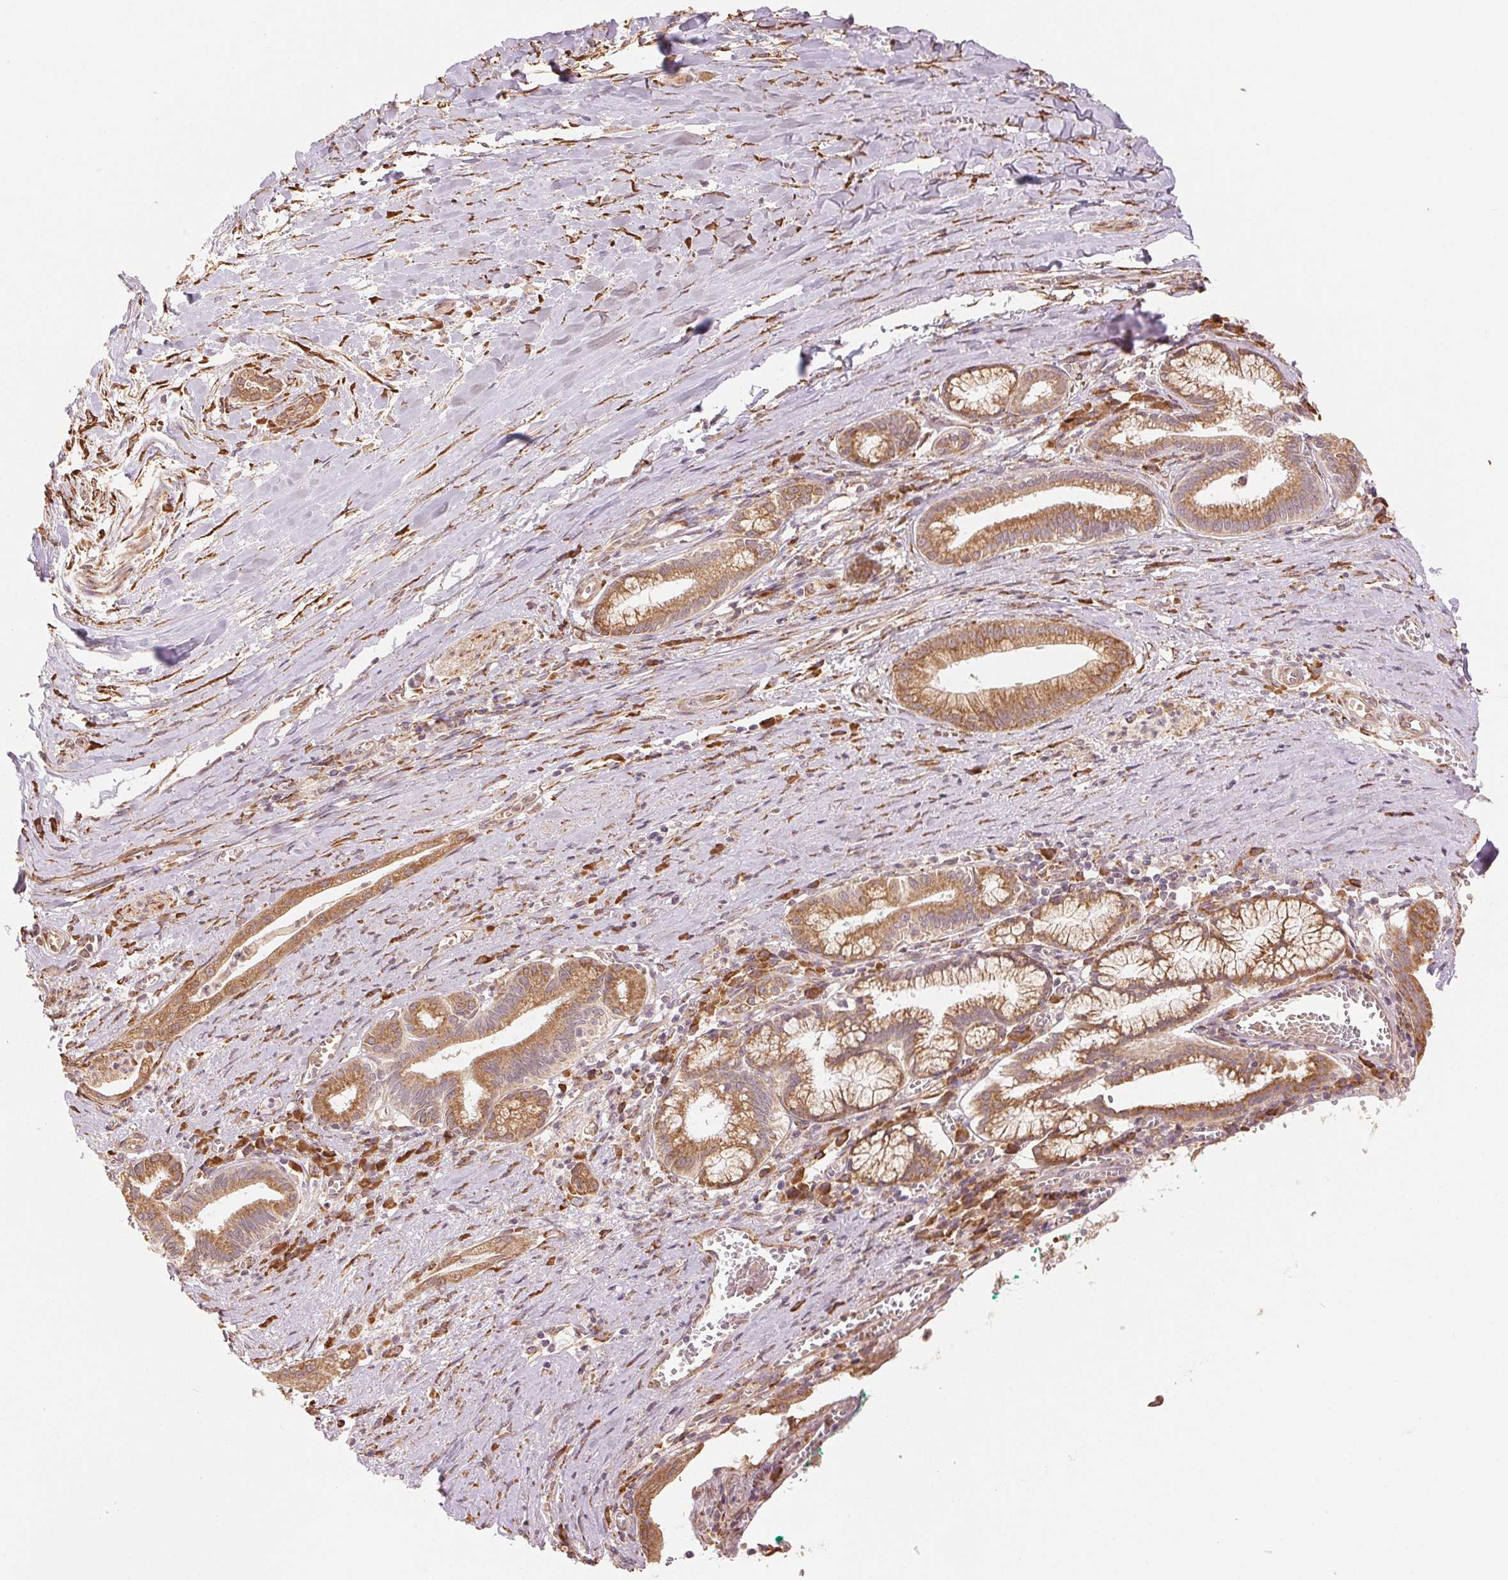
{"staining": {"intensity": "moderate", "quantity": ">75%", "location": "cytoplasmic/membranous"}, "tissue": "pancreatic cancer", "cell_type": "Tumor cells", "image_type": "cancer", "snomed": [{"axis": "morphology", "description": "Normal tissue, NOS"}, {"axis": "morphology", "description": "Adenocarcinoma, NOS"}, {"axis": "topography", "description": "Lymph node"}, {"axis": "topography", "description": "Pancreas"}], "caption": "Pancreatic cancer (adenocarcinoma) stained with DAB (3,3'-diaminobenzidine) immunohistochemistry (IHC) shows medium levels of moderate cytoplasmic/membranous expression in about >75% of tumor cells.", "gene": "SLC20A1", "patient": {"sex": "female", "age": 58}}